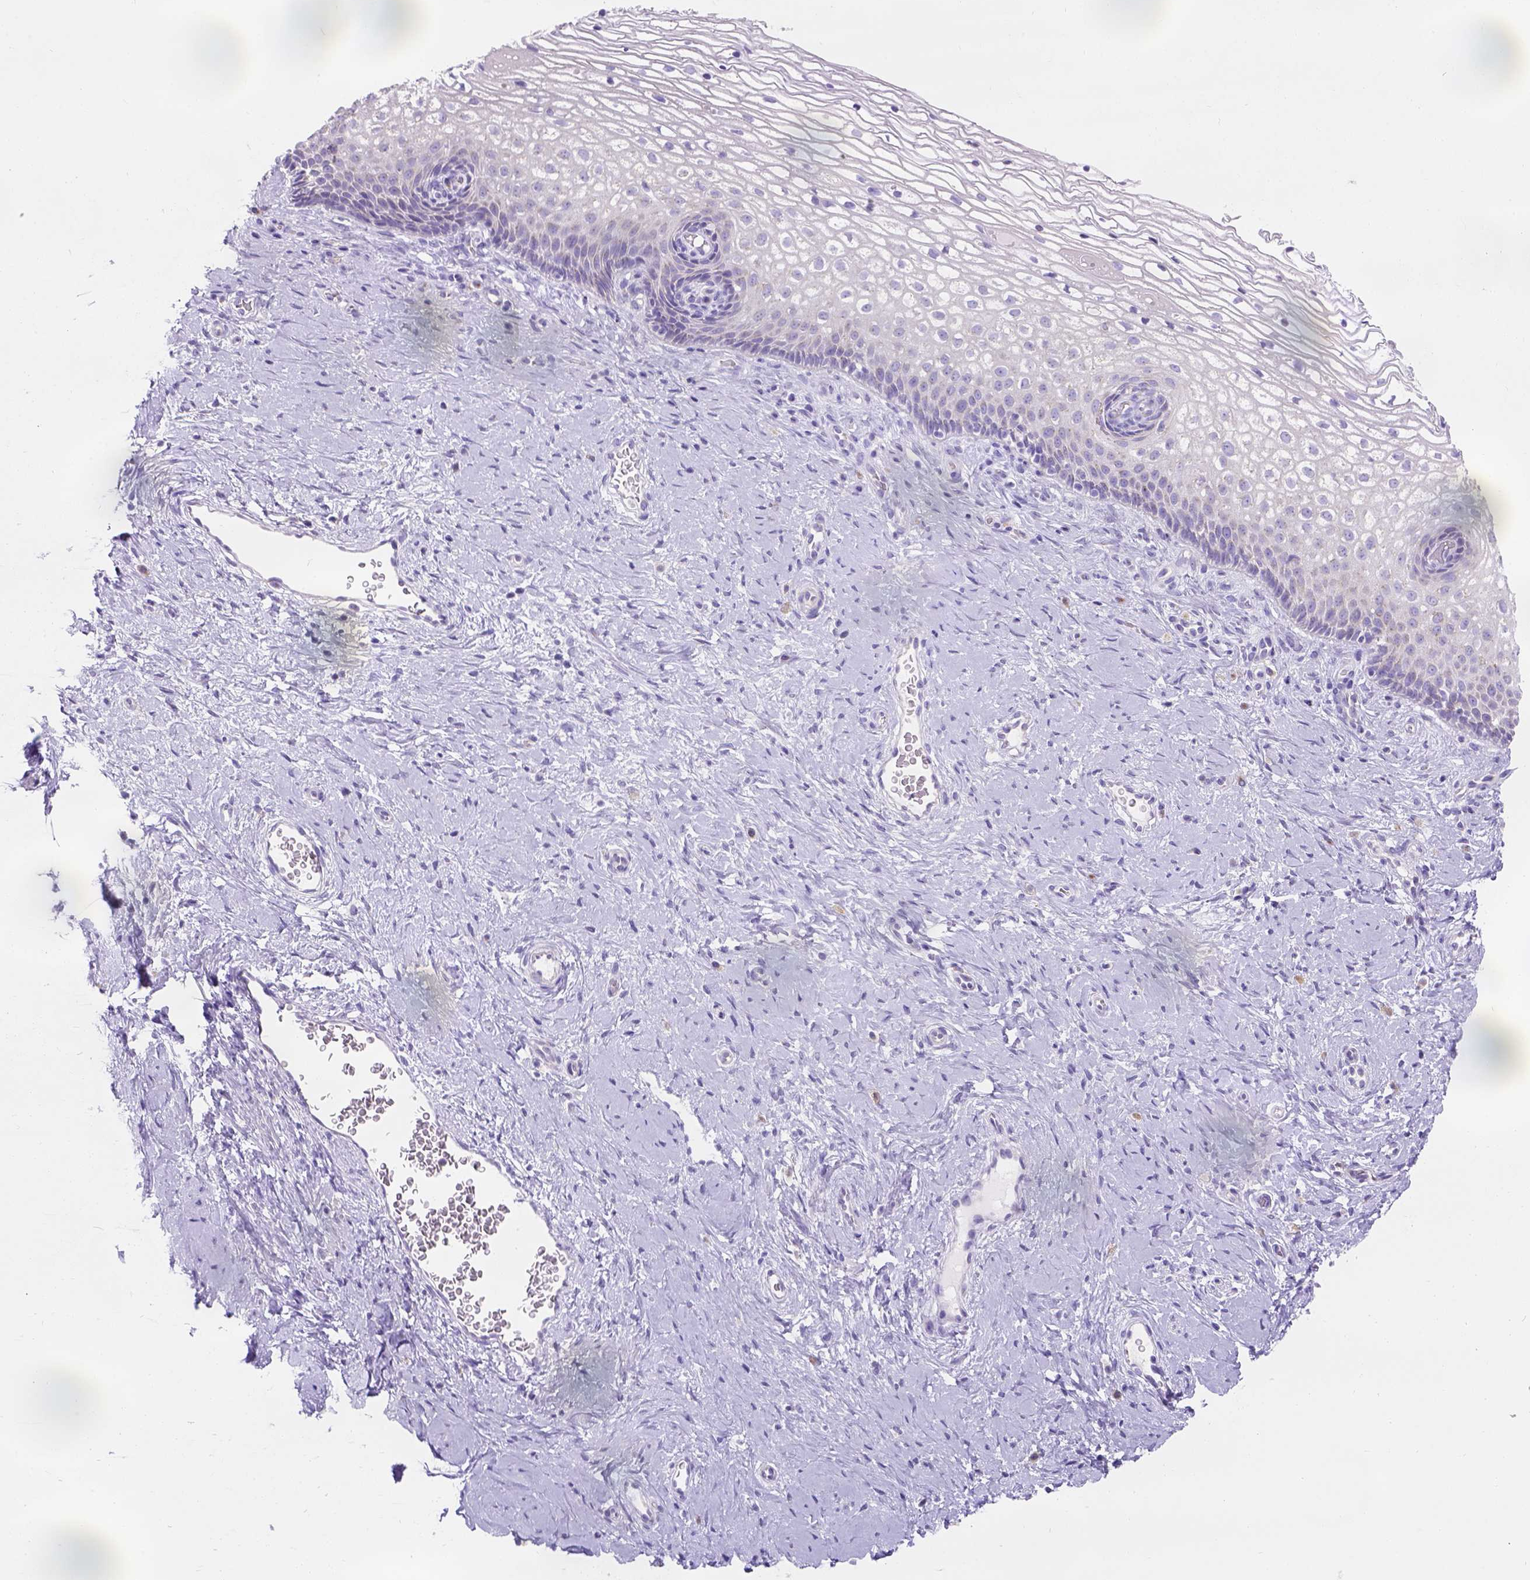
{"staining": {"intensity": "negative", "quantity": "none", "location": "none"}, "tissue": "cervix", "cell_type": "Glandular cells", "image_type": "normal", "snomed": [{"axis": "morphology", "description": "Normal tissue, NOS"}, {"axis": "topography", "description": "Cervix"}], "caption": "Photomicrograph shows no significant protein expression in glandular cells of normal cervix.", "gene": "PHF7", "patient": {"sex": "female", "age": 34}}